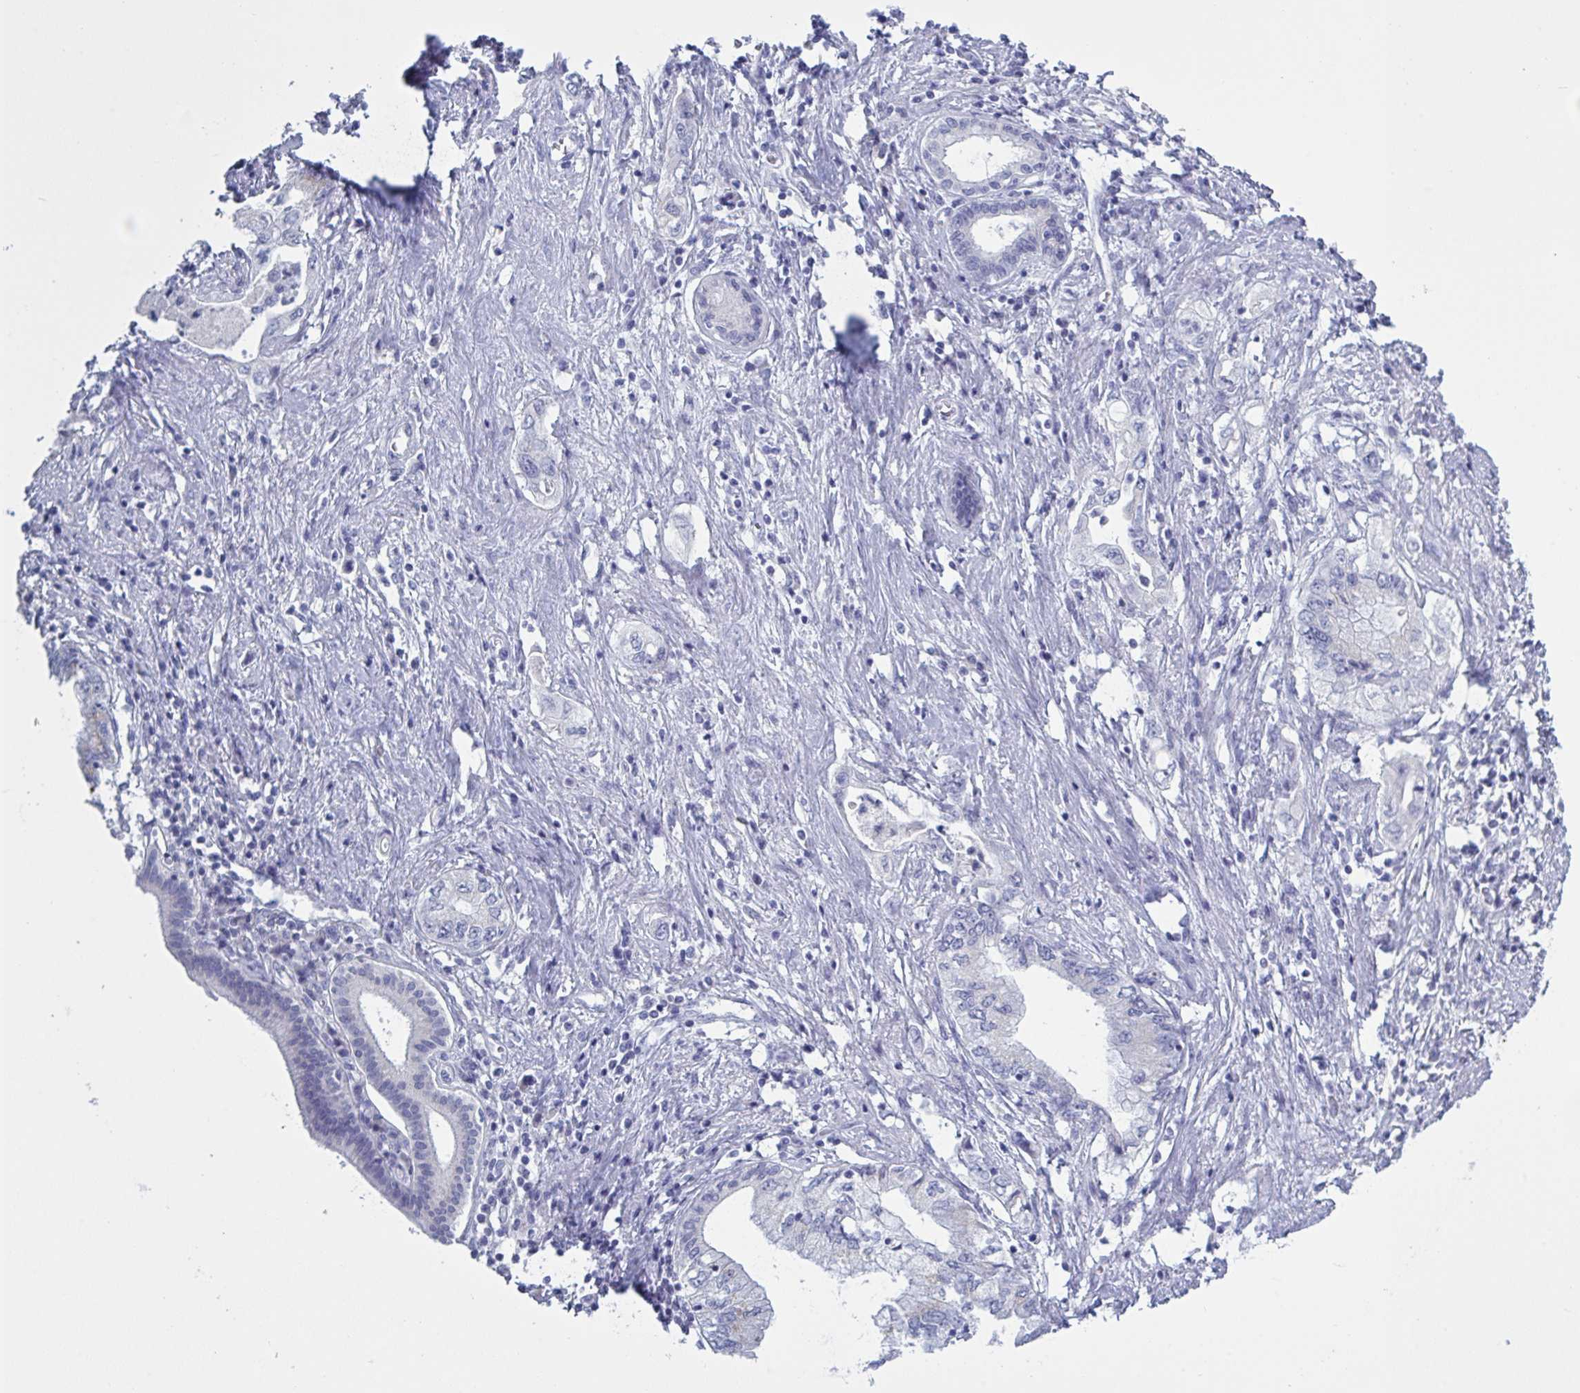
{"staining": {"intensity": "negative", "quantity": "none", "location": "none"}, "tissue": "pancreatic cancer", "cell_type": "Tumor cells", "image_type": "cancer", "snomed": [{"axis": "morphology", "description": "Adenocarcinoma, NOS"}, {"axis": "topography", "description": "Pancreas"}], "caption": "Immunohistochemistry image of neoplastic tissue: human pancreatic adenocarcinoma stained with DAB reveals no significant protein staining in tumor cells. (DAB (3,3'-diaminobenzidine) IHC with hematoxylin counter stain).", "gene": "NDUFC2", "patient": {"sex": "female", "age": 73}}